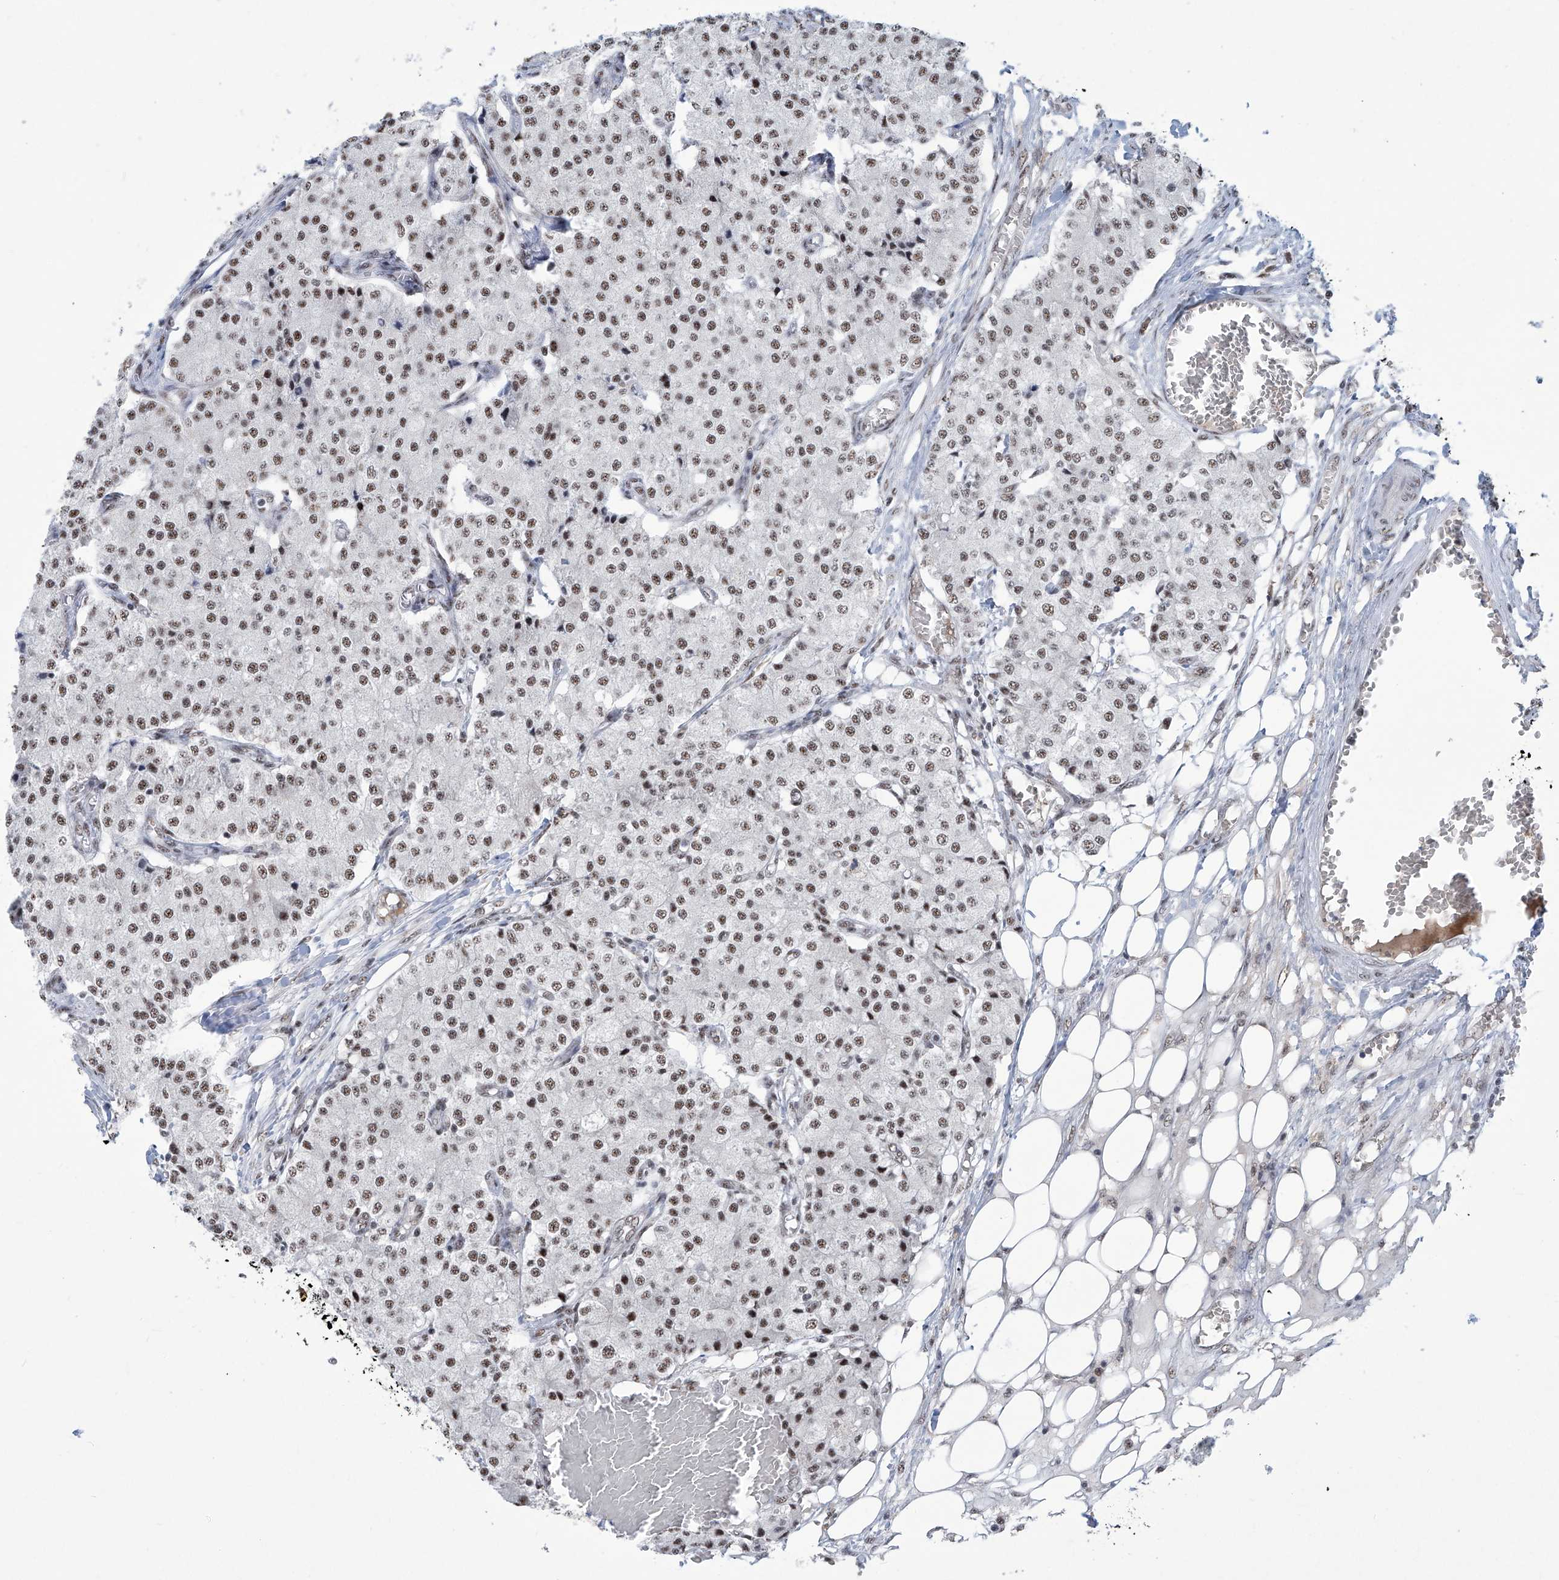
{"staining": {"intensity": "moderate", "quantity": ">75%", "location": "nuclear"}, "tissue": "carcinoid", "cell_type": "Tumor cells", "image_type": "cancer", "snomed": [{"axis": "morphology", "description": "Carcinoid, malignant, NOS"}, {"axis": "topography", "description": "Colon"}], "caption": "This micrograph displays malignant carcinoid stained with immunohistochemistry (IHC) to label a protein in brown. The nuclear of tumor cells show moderate positivity for the protein. Nuclei are counter-stained blue.", "gene": "FBXL4", "patient": {"sex": "female", "age": 52}}